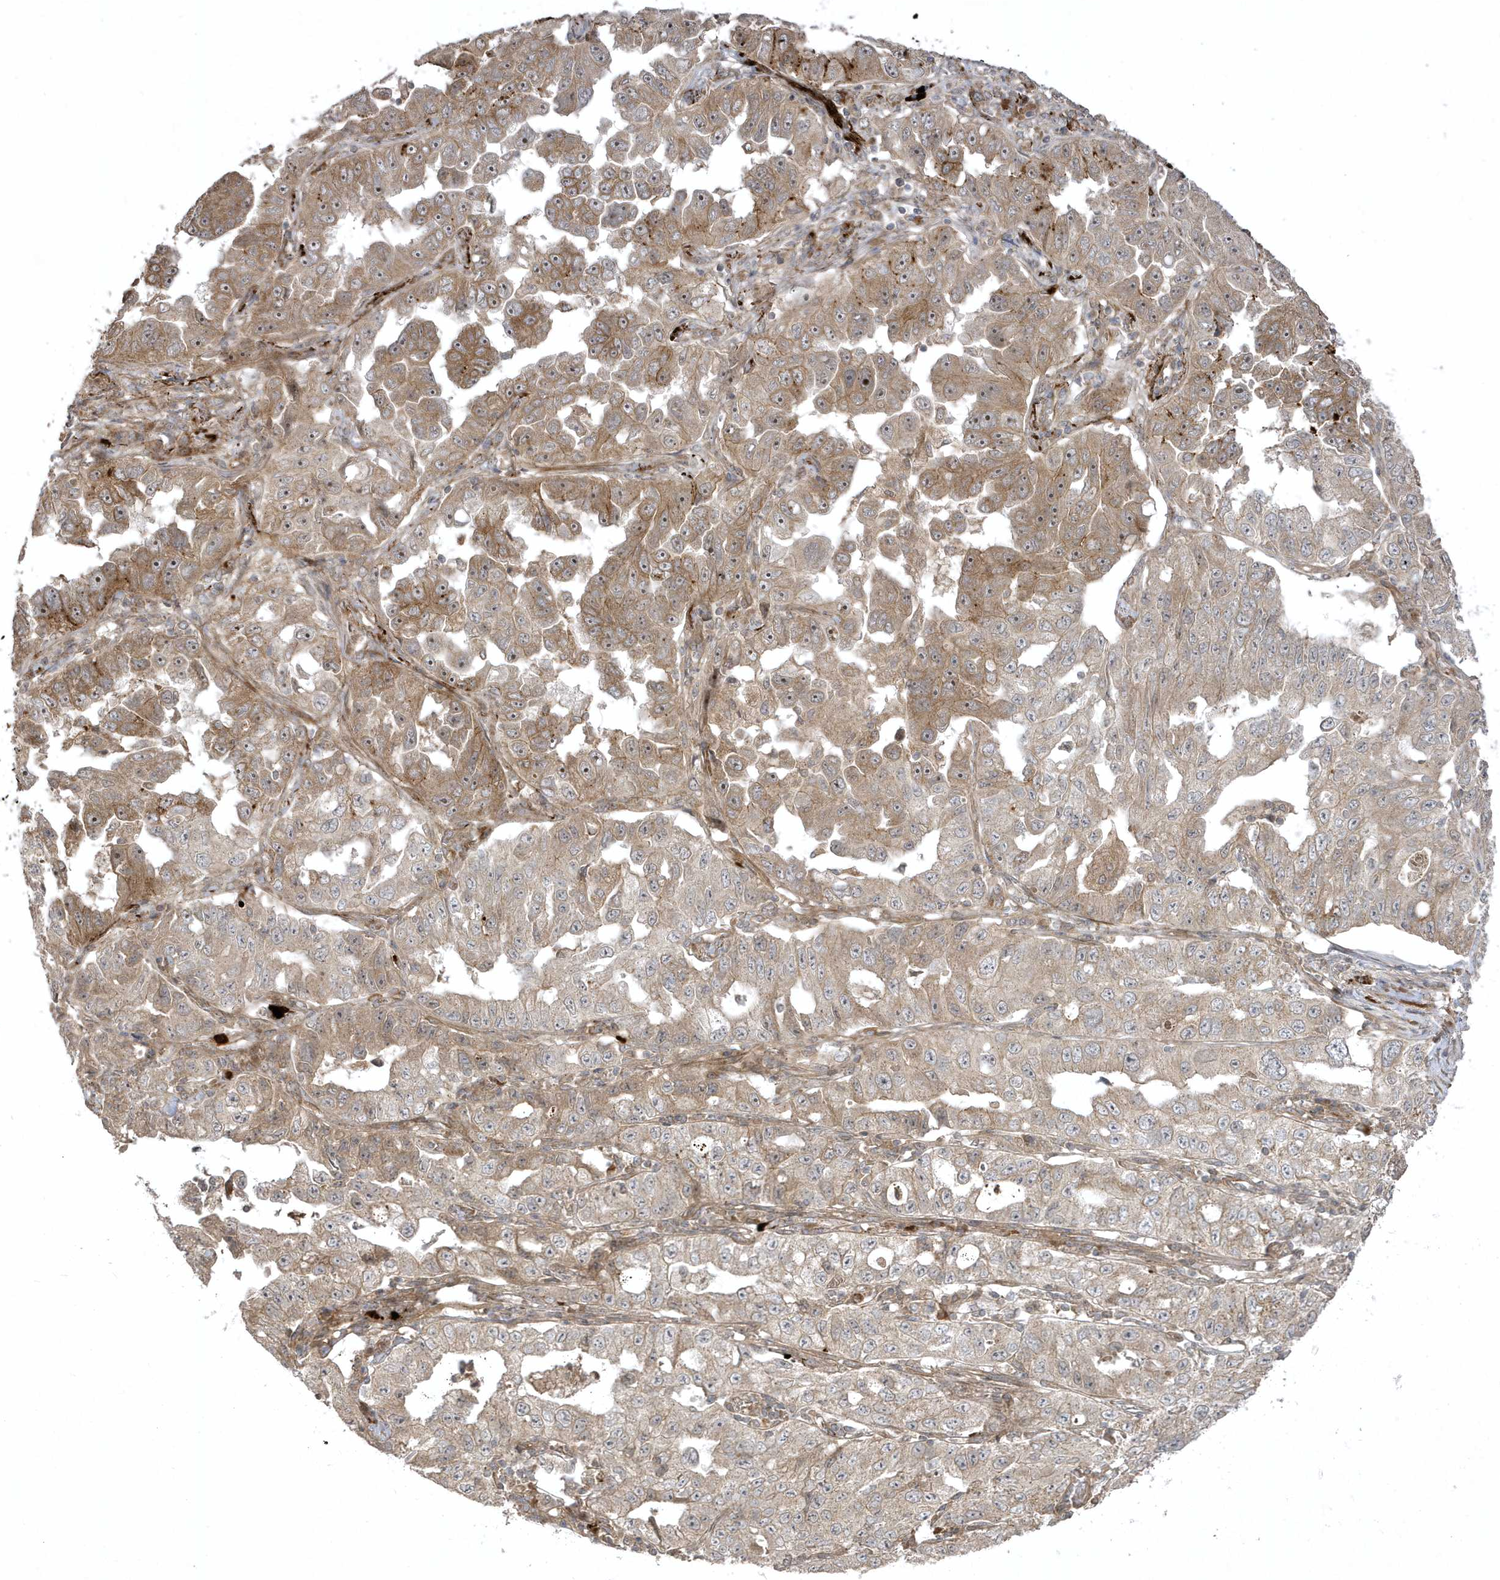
{"staining": {"intensity": "moderate", "quantity": "25%-75%", "location": "cytoplasmic/membranous"}, "tissue": "lung cancer", "cell_type": "Tumor cells", "image_type": "cancer", "snomed": [{"axis": "morphology", "description": "Adenocarcinoma, NOS"}, {"axis": "topography", "description": "Lung"}], "caption": "Immunohistochemical staining of lung adenocarcinoma displays medium levels of moderate cytoplasmic/membranous protein staining in approximately 25%-75% of tumor cells. (DAB = brown stain, brightfield microscopy at high magnification).", "gene": "FAM83C", "patient": {"sex": "female", "age": 51}}